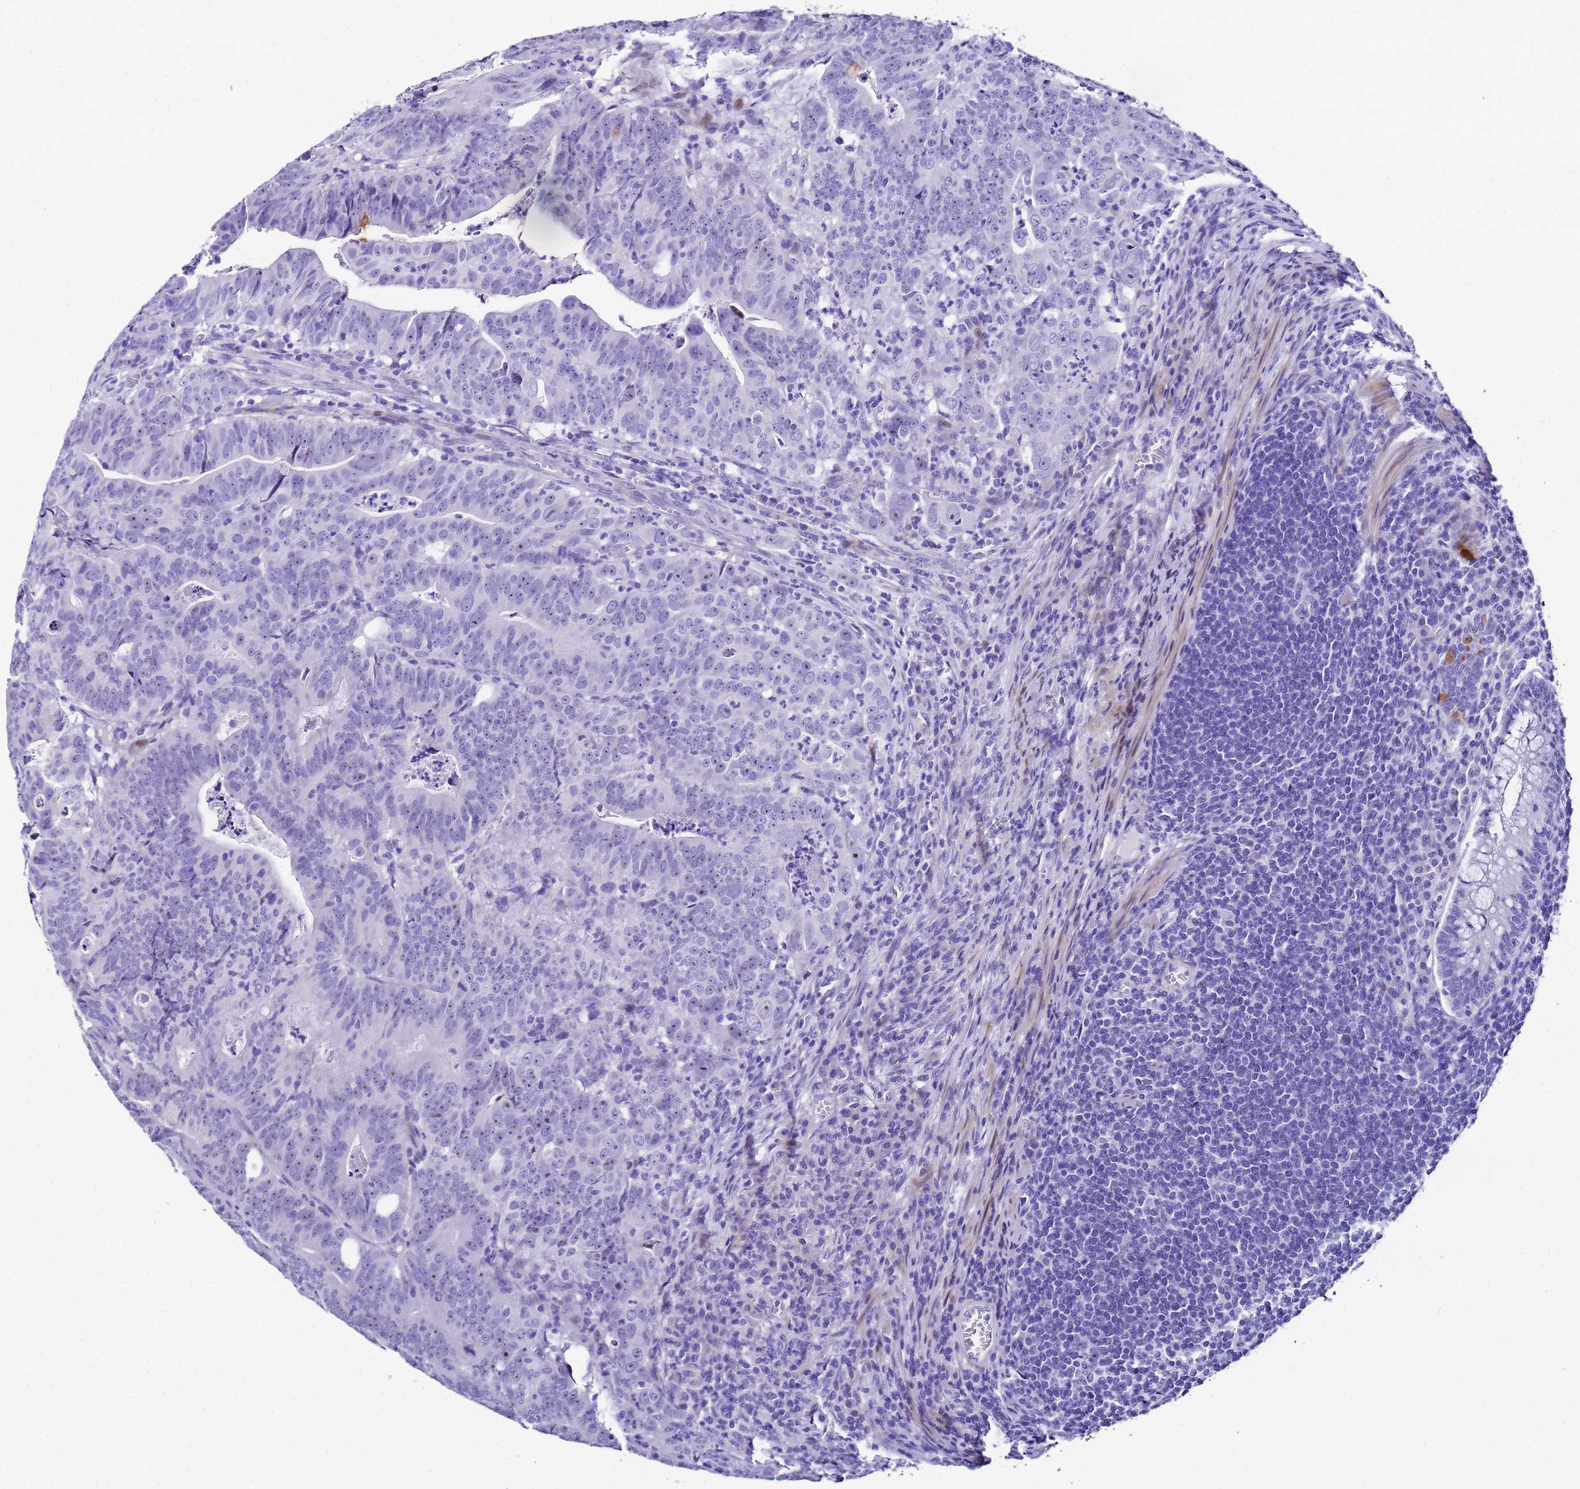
{"staining": {"intensity": "negative", "quantity": "none", "location": "none"}, "tissue": "colorectal cancer", "cell_type": "Tumor cells", "image_type": "cancer", "snomed": [{"axis": "morphology", "description": "Adenocarcinoma, NOS"}, {"axis": "topography", "description": "Rectum"}], "caption": "Tumor cells show no significant positivity in adenocarcinoma (colorectal).", "gene": "UGT2B10", "patient": {"sex": "male", "age": 69}}